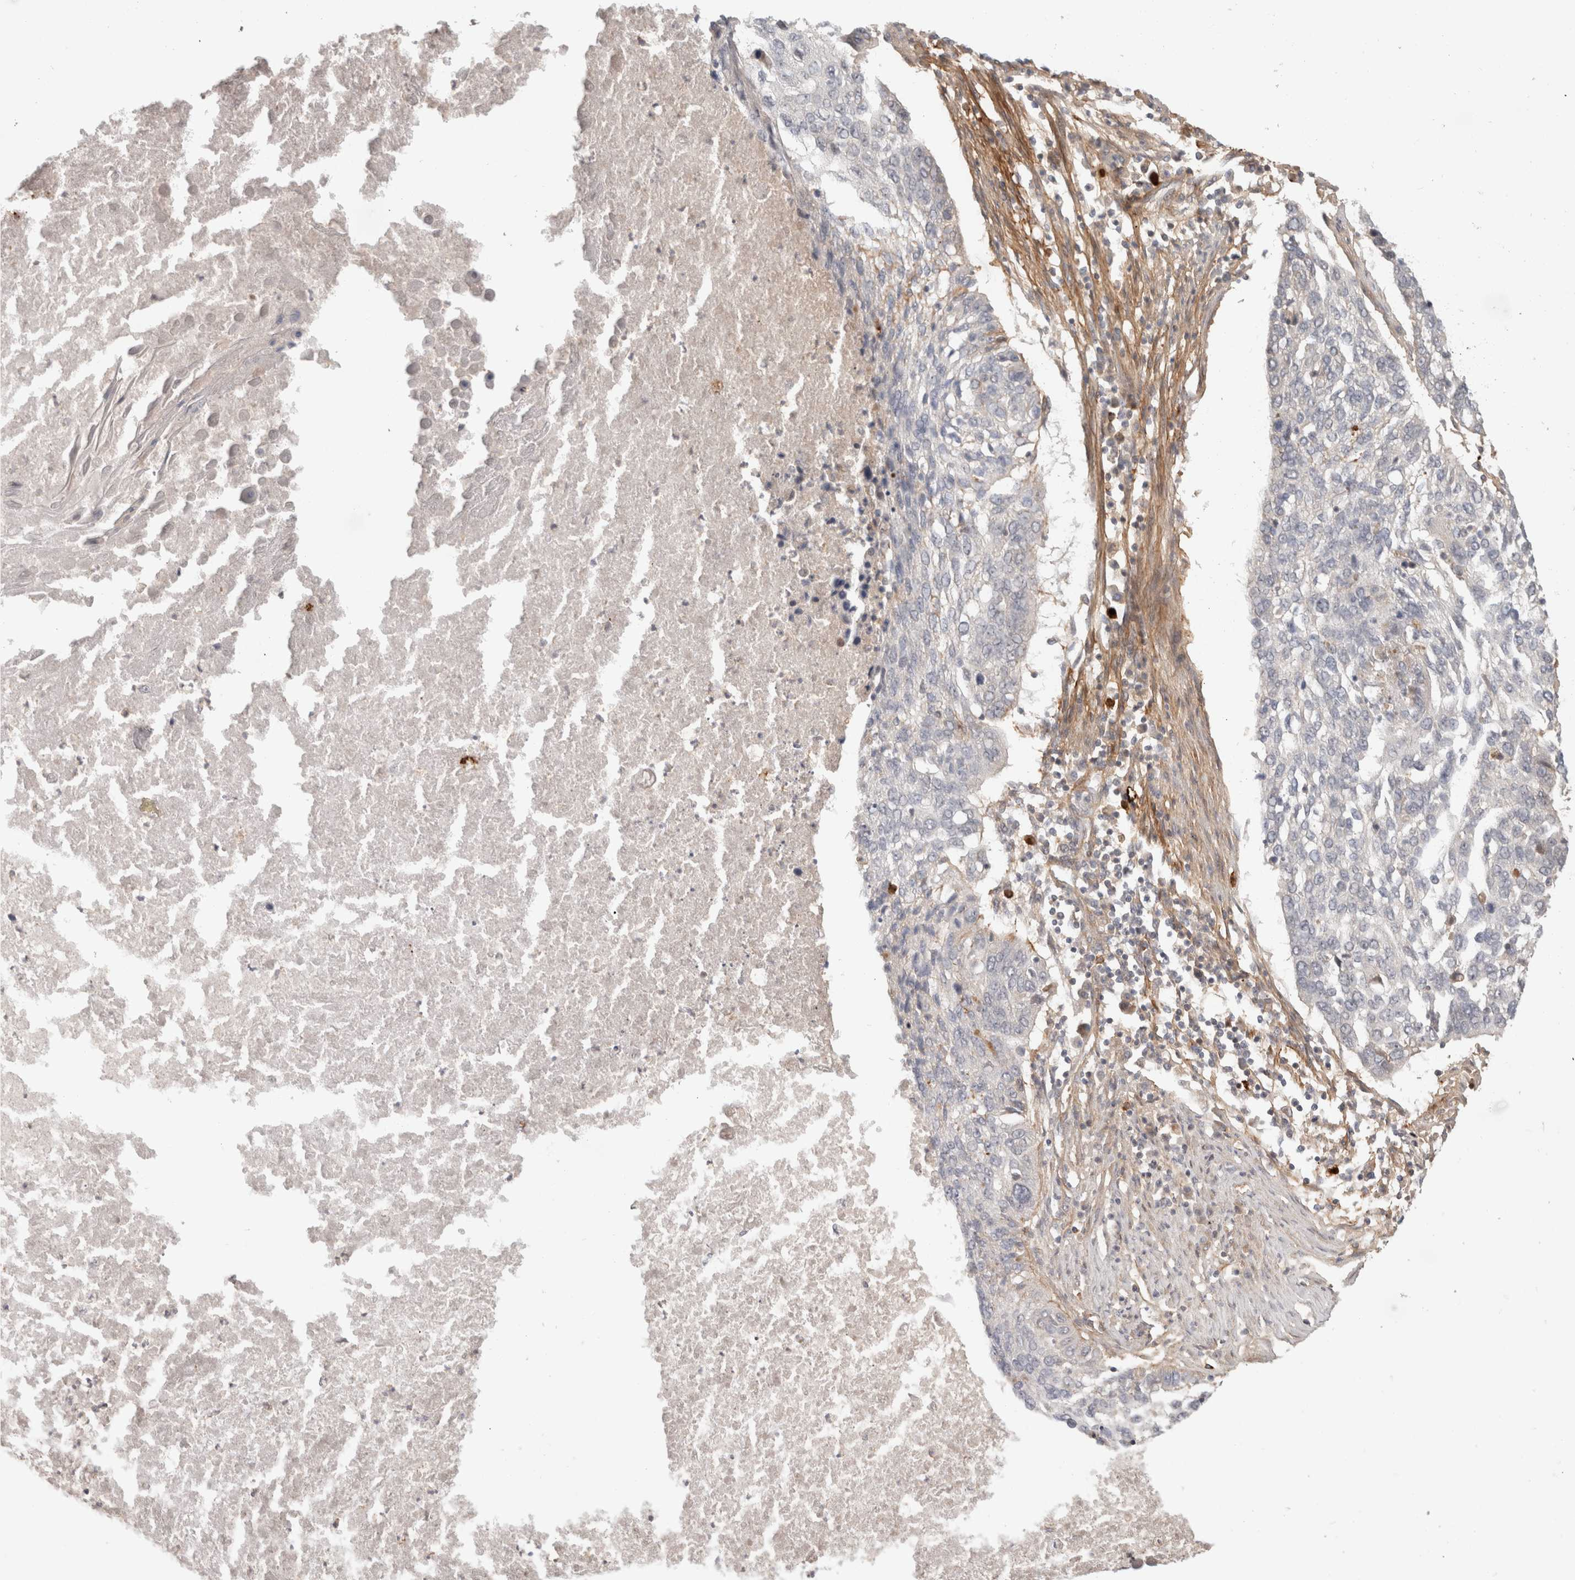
{"staining": {"intensity": "negative", "quantity": "none", "location": "none"}, "tissue": "lung cancer", "cell_type": "Tumor cells", "image_type": "cancer", "snomed": [{"axis": "morphology", "description": "Squamous cell carcinoma, NOS"}, {"axis": "topography", "description": "Lung"}], "caption": "IHC photomicrograph of neoplastic tissue: lung cancer (squamous cell carcinoma) stained with DAB (3,3'-diaminobenzidine) reveals no significant protein positivity in tumor cells.", "gene": "HSPG2", "patient": {"sex": "female", "age": 63}}